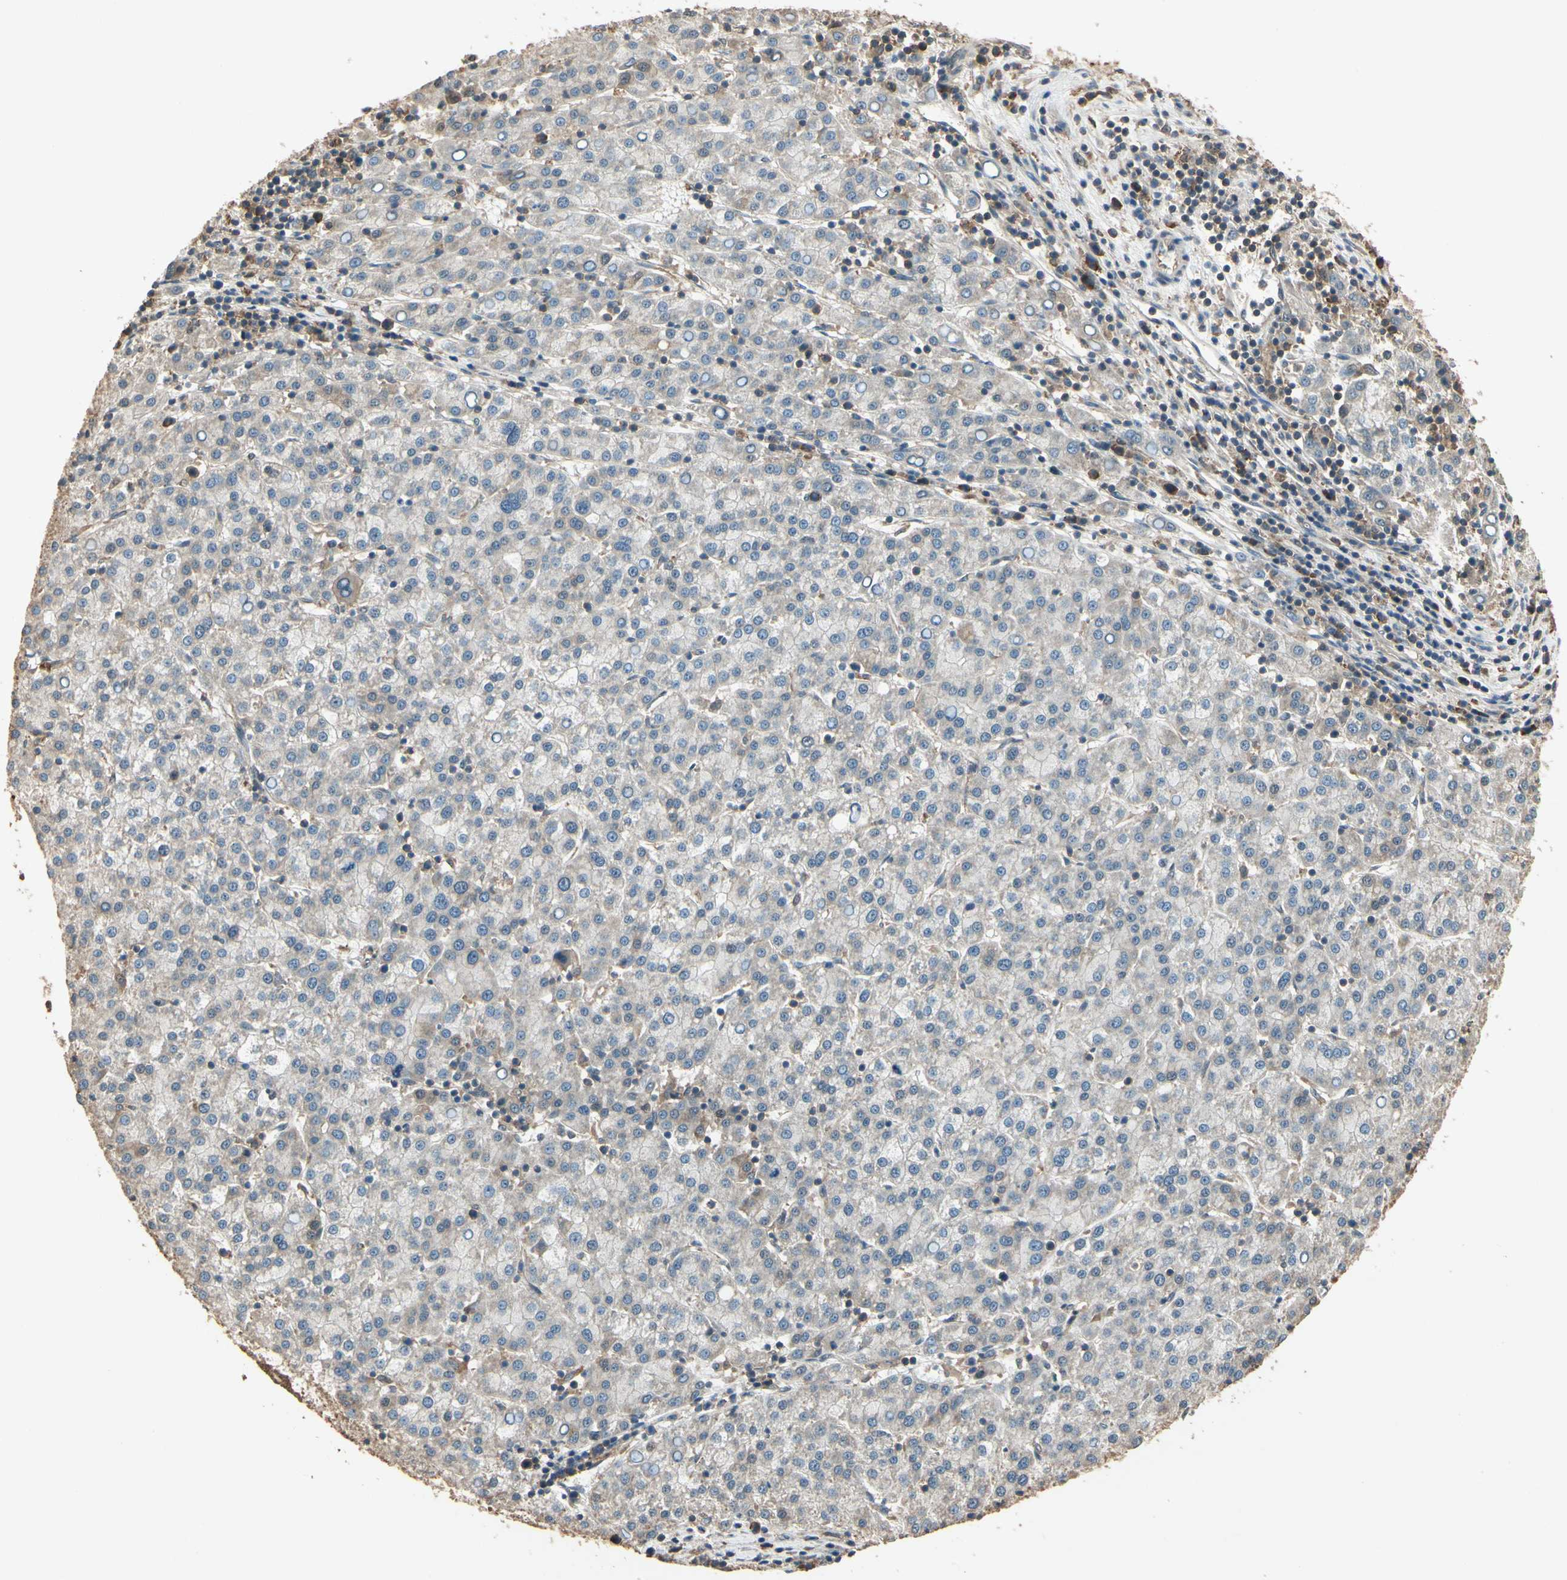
{"staining": {"intensity": "weak", "quantity": "25%-75%", "location": "cytoplasmic/membranous"}, "tissue": "liver cancer", "cell_type": "Tumor cells", "image_type": "cancer", "snomed": [{"axis": "morphology", "description": "Carcinoma, Hepatocellular, NOS"}, {"axis": "topography", "description": "Liver"}], "caption": "The immunohistochemical stain shows weak cytoplasmic/membranous expression in tumor cells of liver cancer tissue.", "gene": "CCT7", "patient": {"sex": "female", "age": 58}}